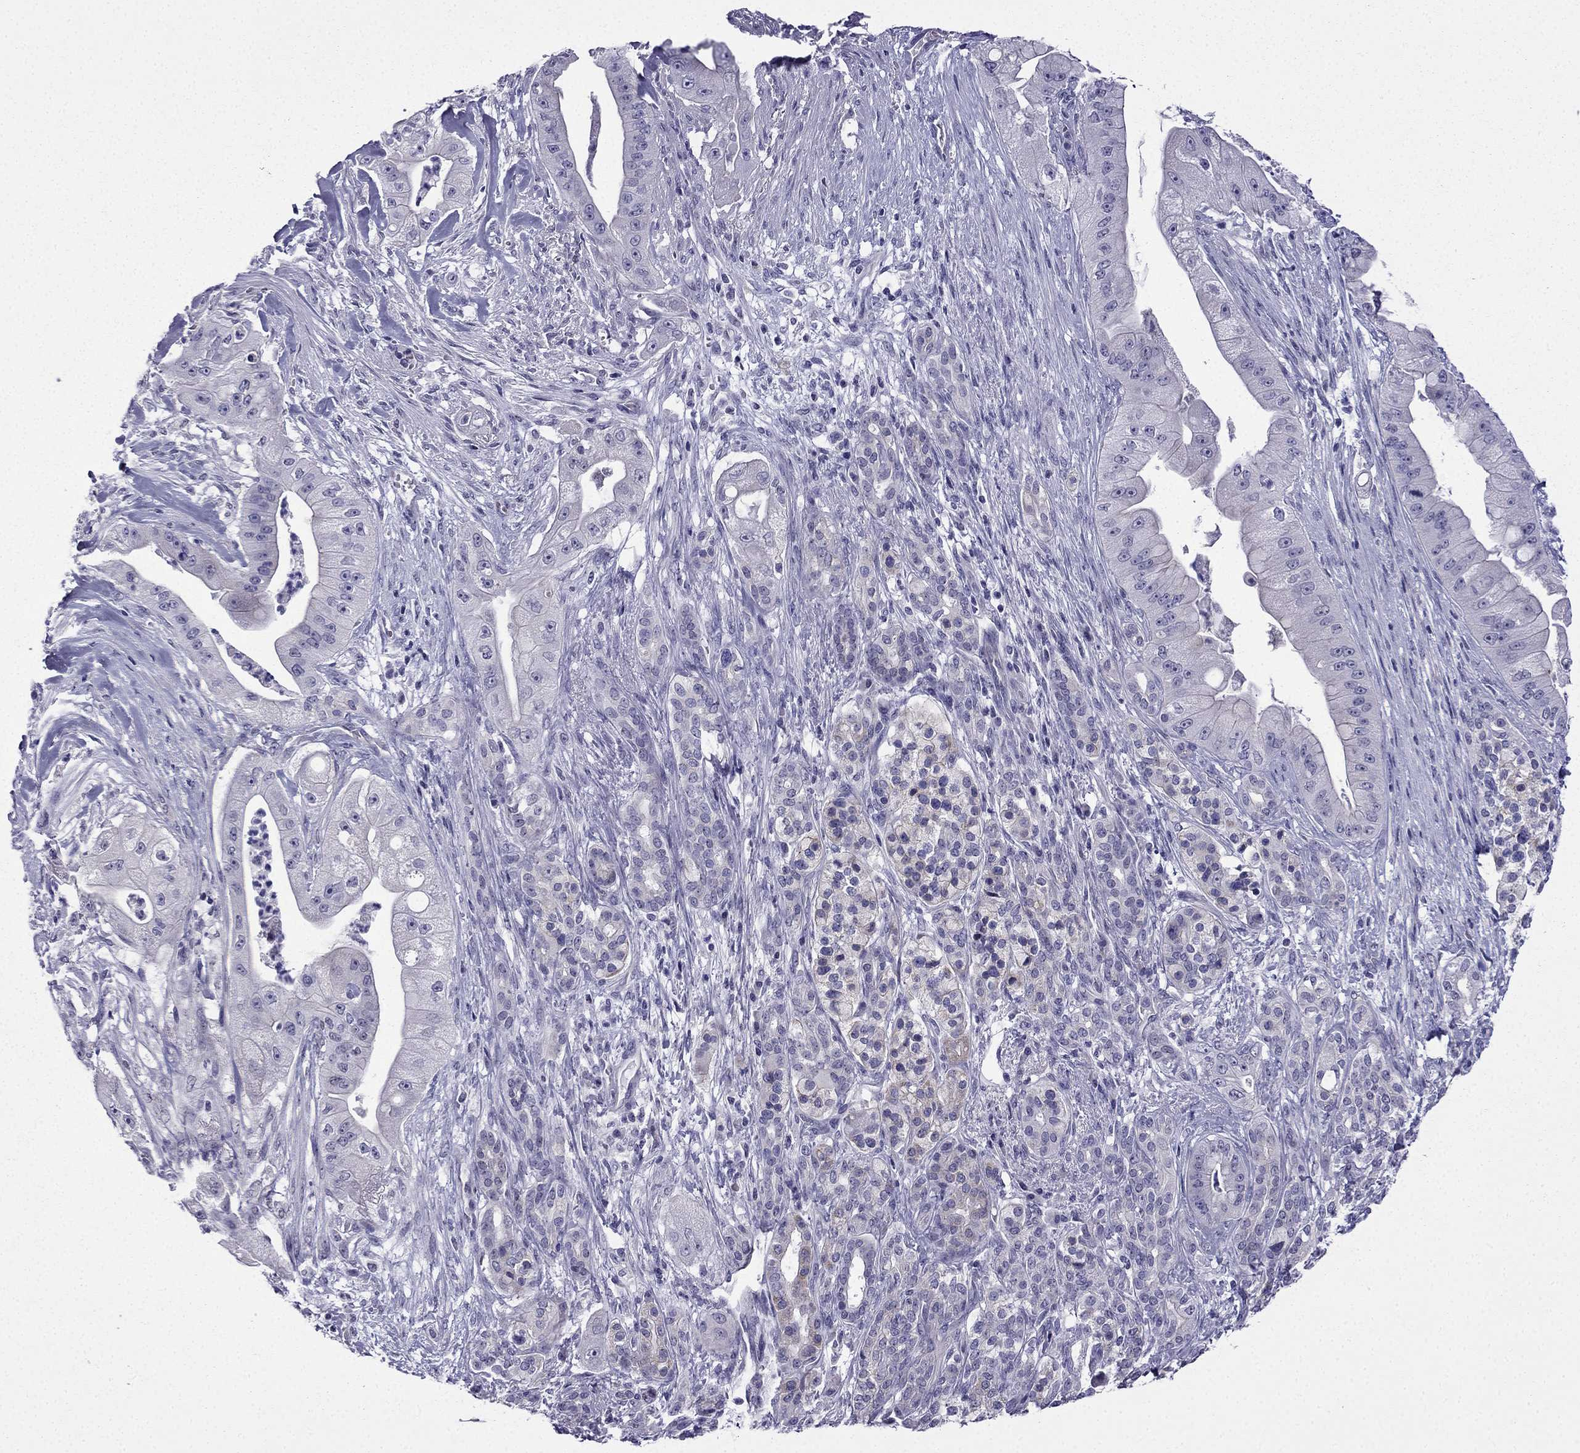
{"staining": {"intensity": "negative", "quantity": "none", "location": "none"}, "tissue": "pancreatic cancer", "cell_type": "Tumor cells", "image_type": "cancer", "snomed": [{"axis": "morphology", "description": "Normal tissue, NOS"}, {"axis": "morphology", "description": "Inflammation, NOS"}, {"axis": "morphology", "description": "Adenocarcinoma, NOS"}, {"axis": "topography", "description": "Pancreas"}], "caption": "High magnification brightfield microscopy of pancreatic cancer stained with DAB (brown) and counterstained with hematoxylin (blue): tumor cells show no significant staining. (Immunohistochemistry, brightfield microscopy, high magnification).", "gene": "POM121L12", "patient": {"sex": "male", "age": 57}}